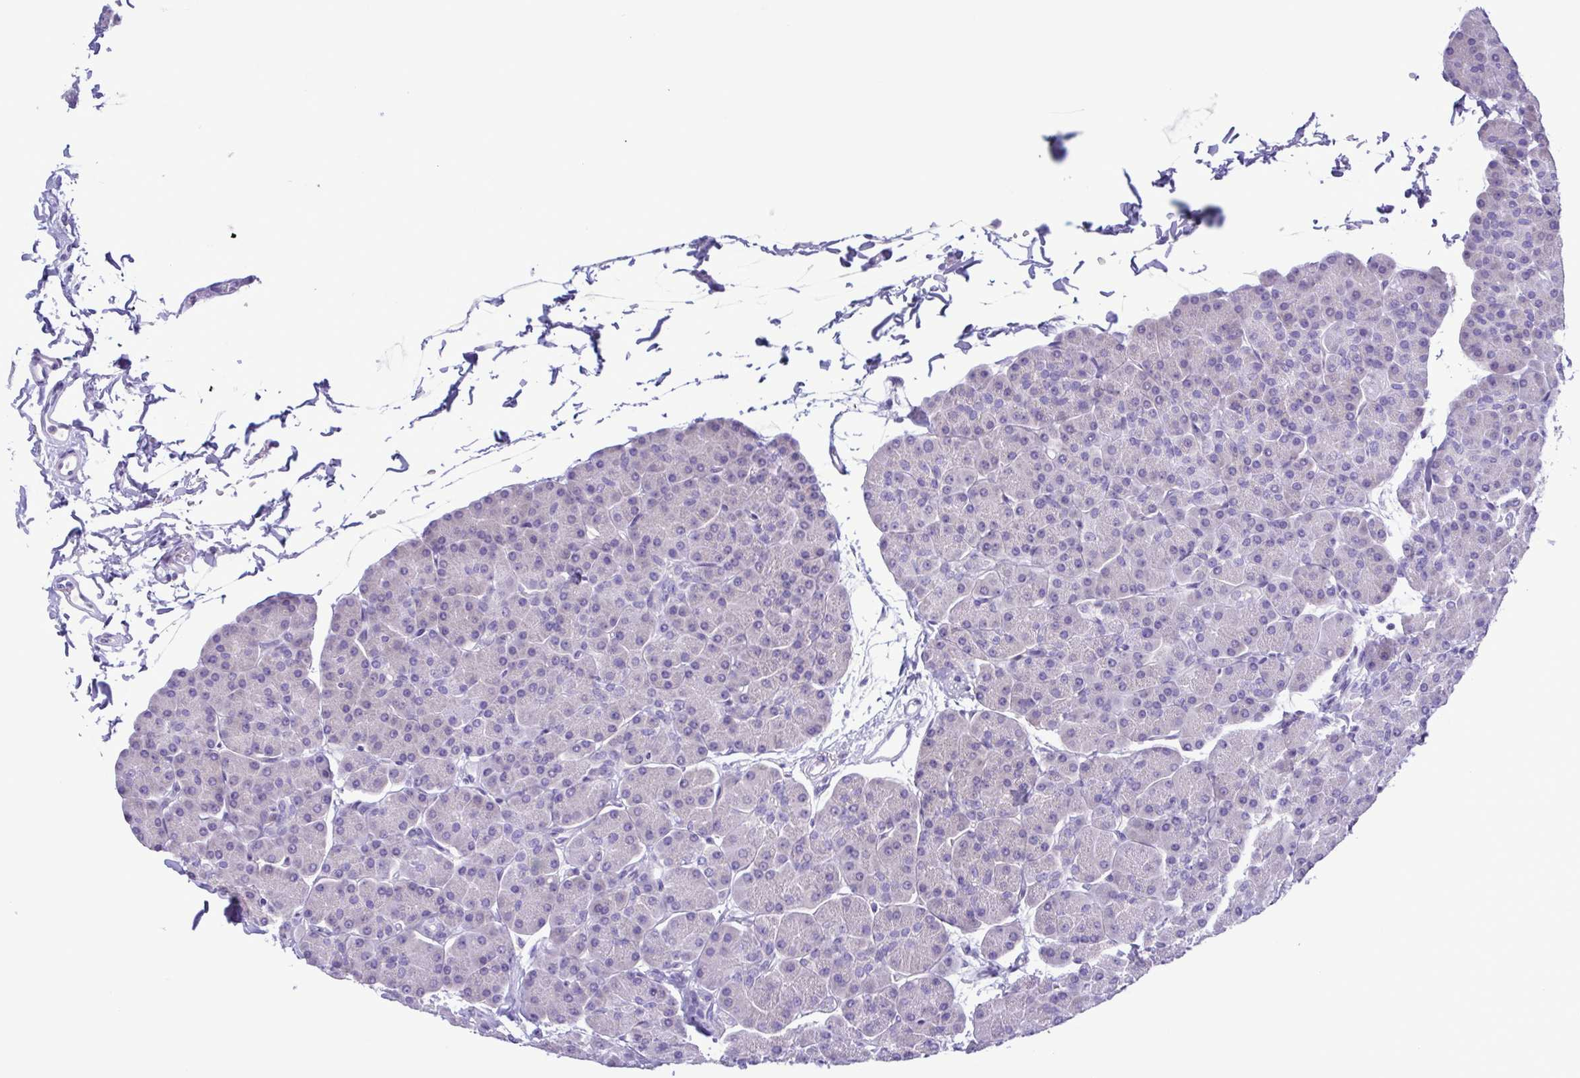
{"staining": {"intensity": "negative", "quantity": "none", "location": "none"}, "tissue": "pancreas", "cell_type": "Exocrine glandular cells", "image_type": "normal", "snomed": [{"axis": "morphology", "description": "Normal tissue, NOS"}, {"axis": "topography", "description": "Pancreas"}, {"axis": "topography", "description": "Peripheral nerve tissue"}], "caption": "Immunohistochemistry of normal human pancreas exhibits no staining in exocrine glandular cells.", "gene": "TNNI3", "patient": {"sex": "male", "age": 54}}